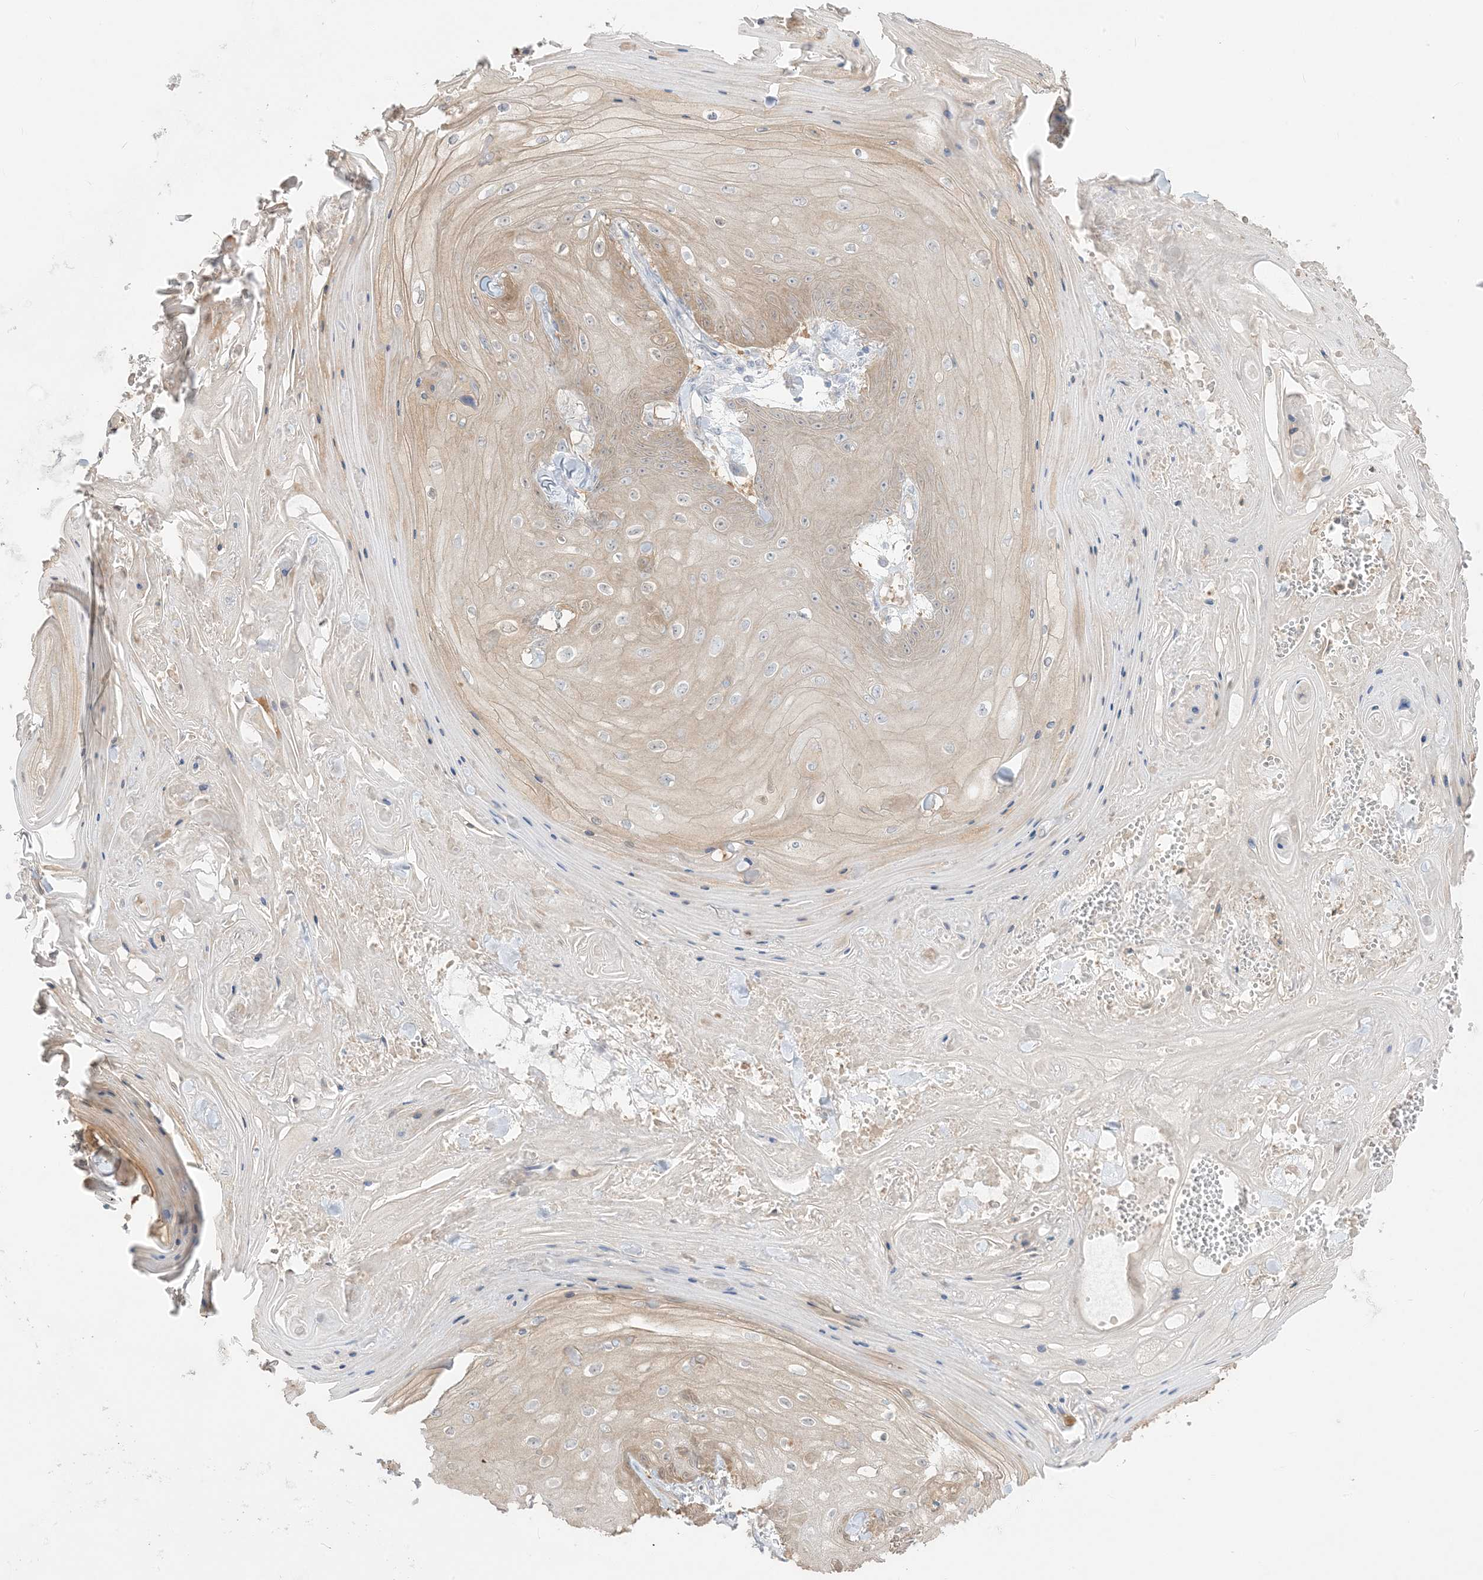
{"staining": {"intensity": "moderate", "quantity": "25%-75%", "location": "cytoplasmic/membranous"}, "tissue": "skin cancer", "cell_type": "Tumor cells", "image_type": "cancer", "snomed": [{"axis": "morphology", "description": "Squamous cell carcinoma, NOS"}, {"axis": "topography", "description": "Skin"}], "caption": "The histopathology image shows staining of skin cancer, revealing moderate cytoplasmic/membranous protein staining (brown color) within tumor cells. Immunohistochemistry stains the protein in brown and the nuclei are stained blue.", "gene": "ARHGEF9", "patient": {"sex": "male", "age": 74}}